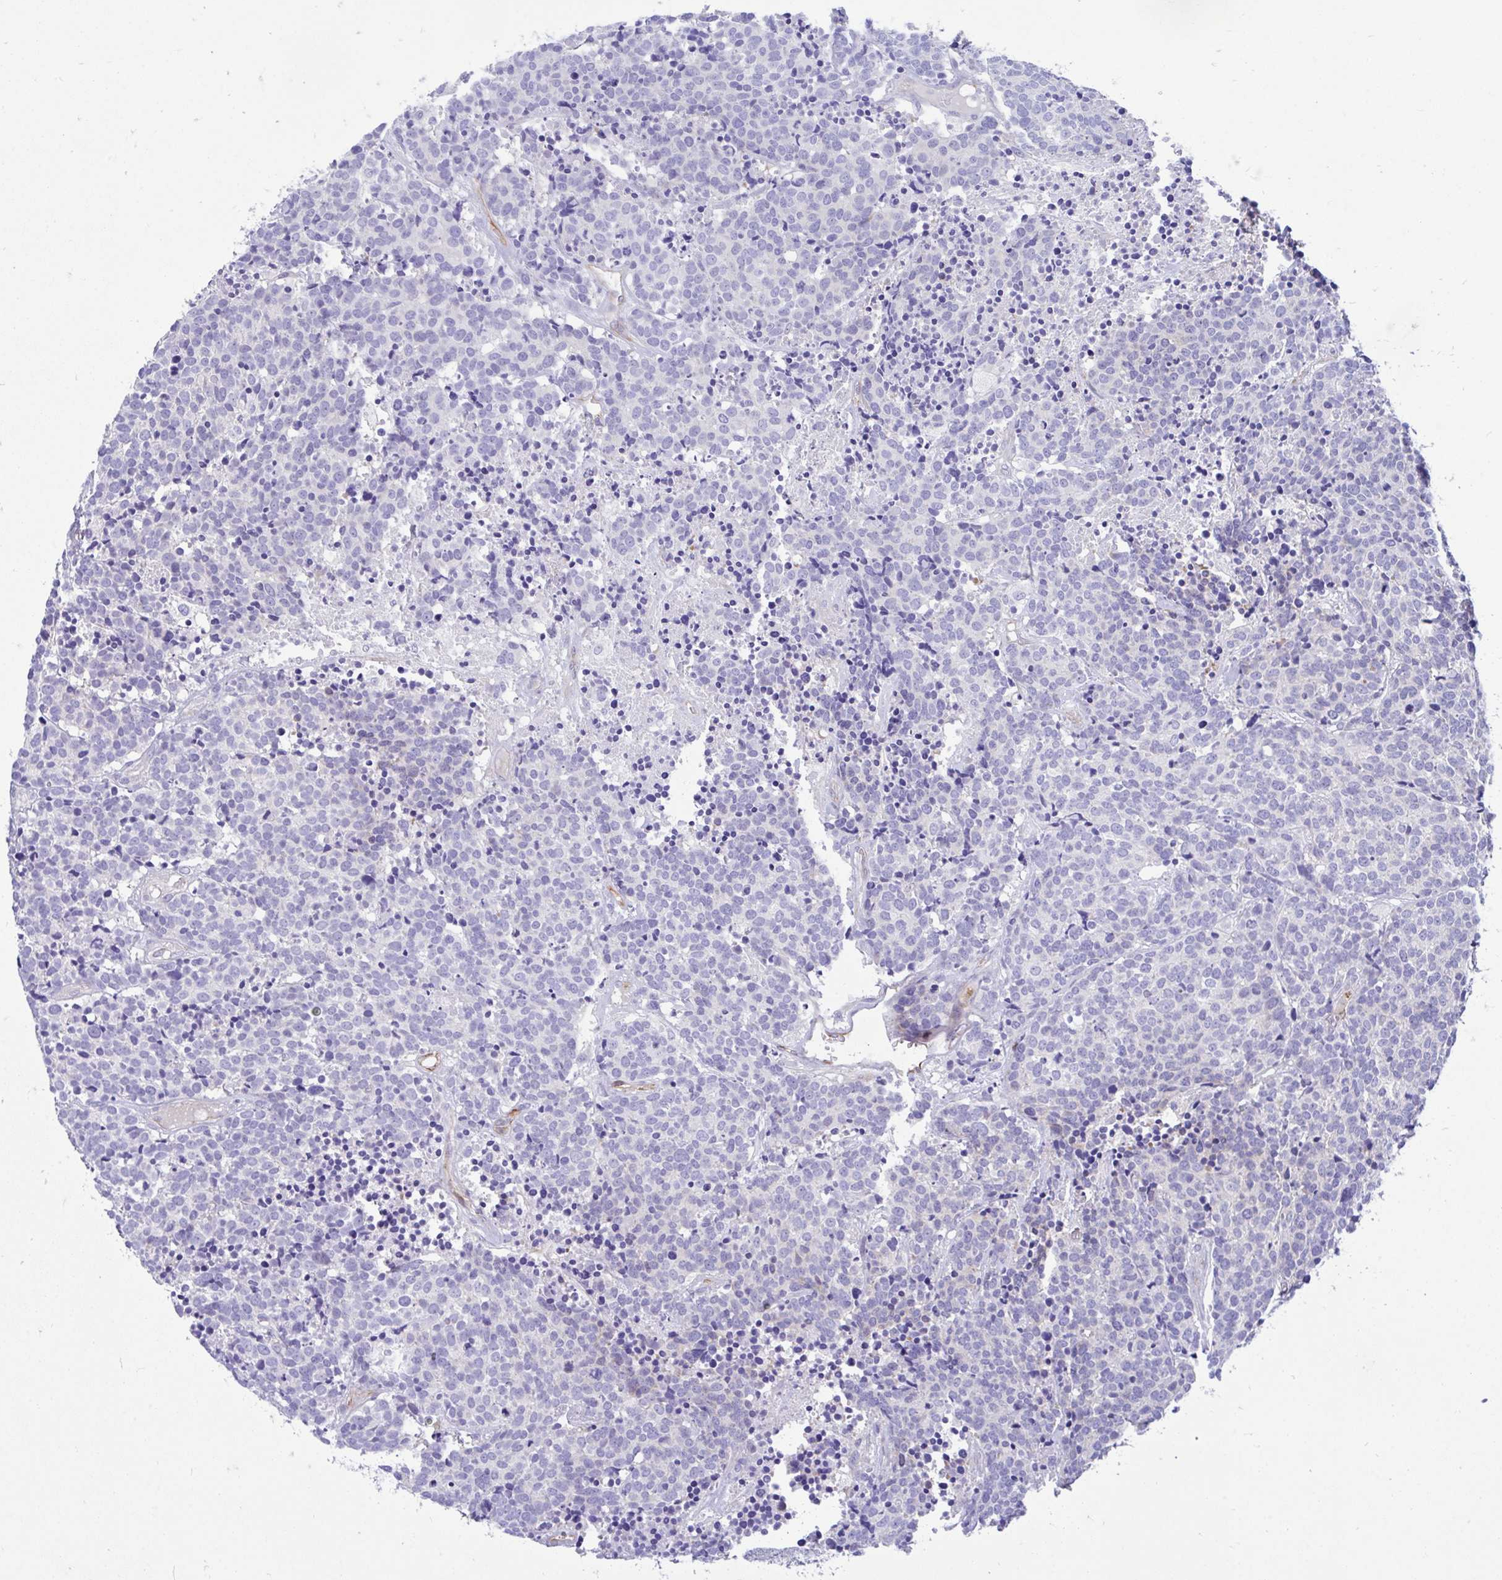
{"staining": {"intensity": "negative", "quantity": "none", "location": "none"}, "tissue": "carcinoid", "cell_type": "Tumor cells", "image_type": "cancer", "snomed": [{"axis": "morphology", "description": "Carcinoid, malignant, NOS"}, {"axis": "topography", "description": "Skin"}], "caption": "IHC histopathology image of neoplastic tissue: carcinoid stained with DAB reveals no significant protein staining in tumor cells. Nuclei are stained in blue.", "gene": "ESPNL", "patient": {"sex": "female", "age": 79}}